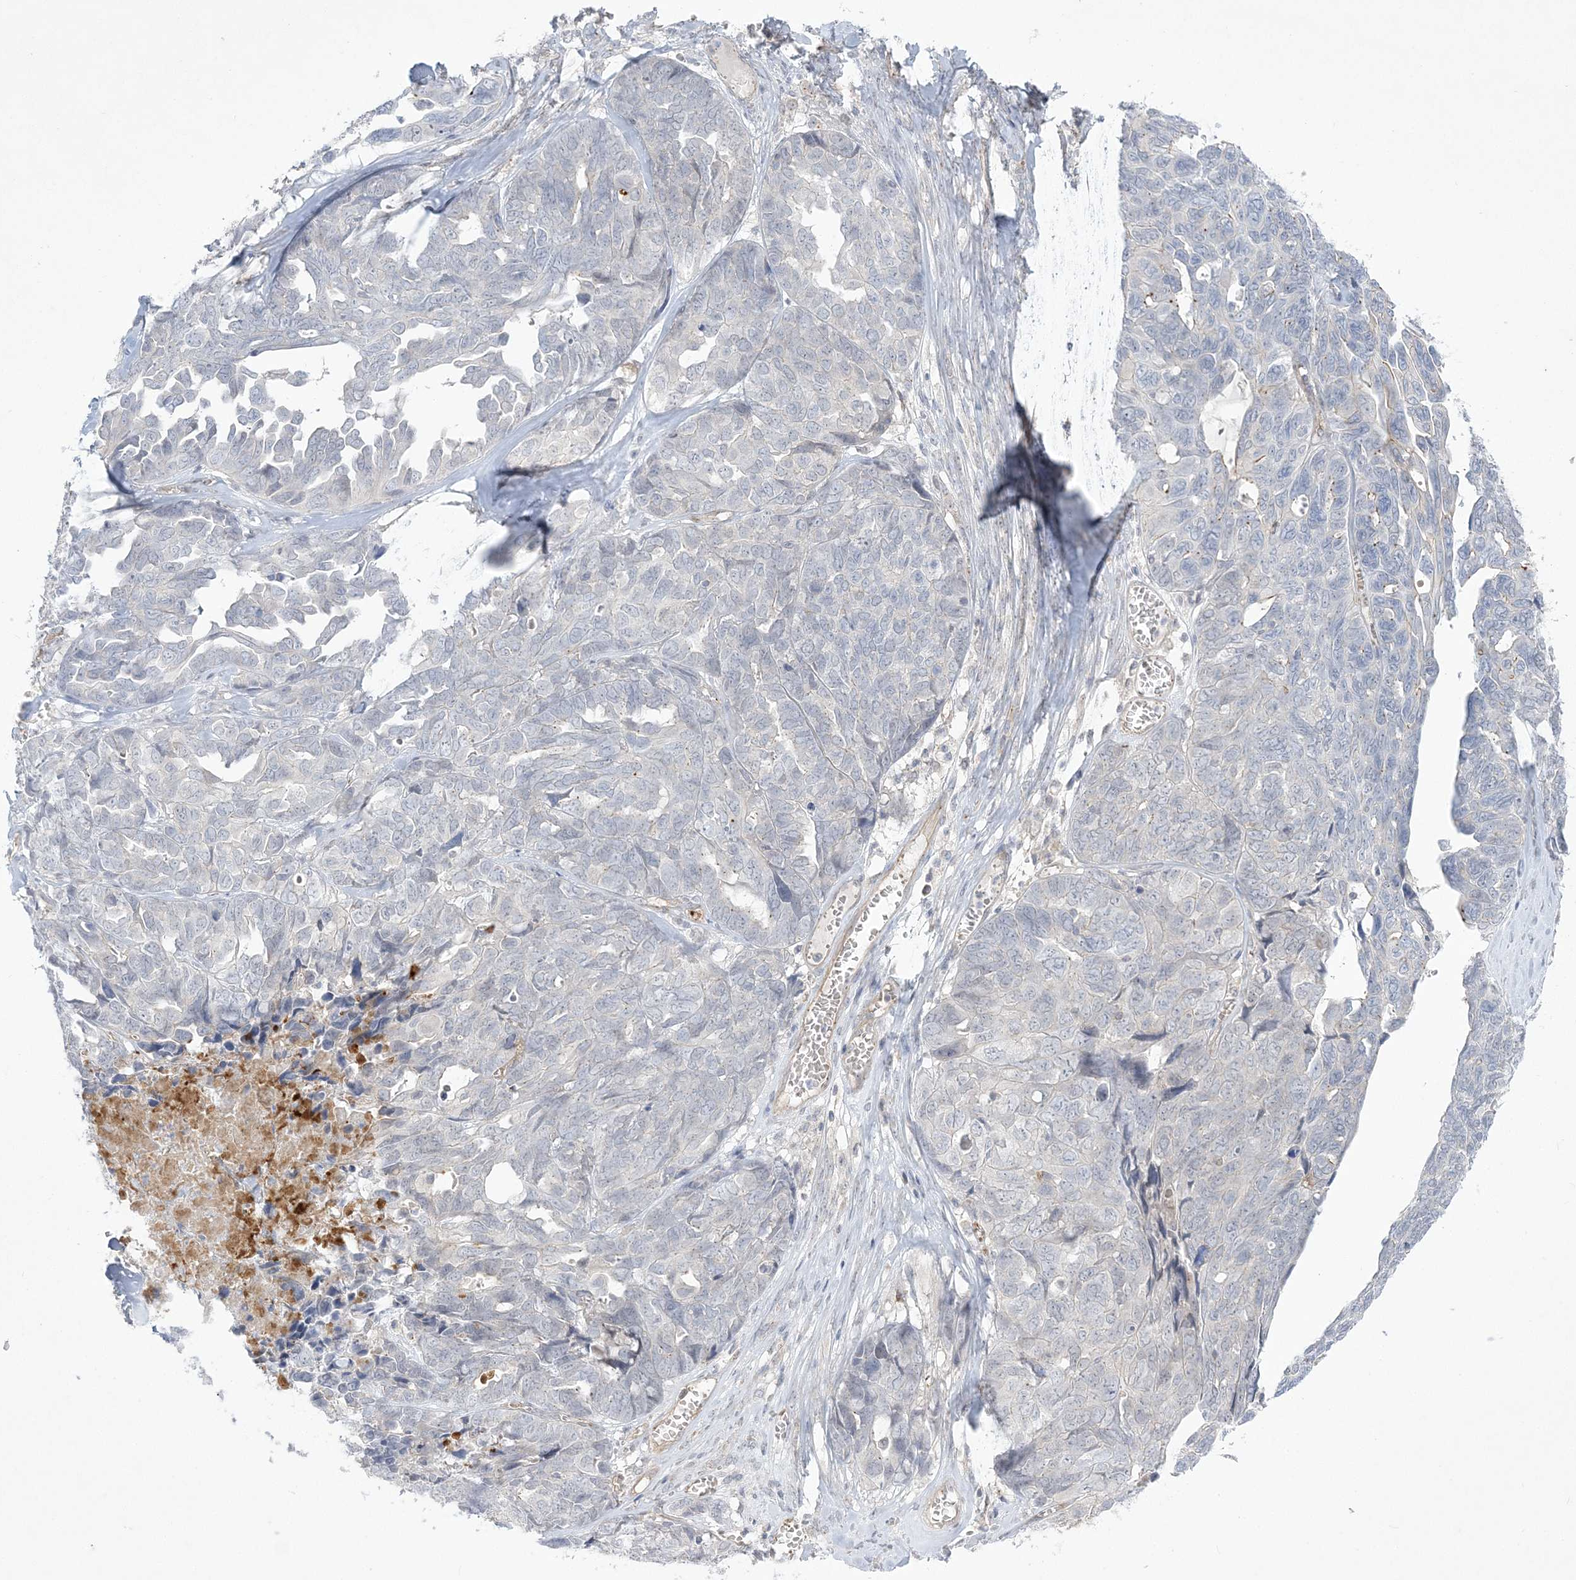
{"staining": {"intensity": "negative", "quantity": "none", "location": "none"}, "tissue": "ovarian cancer", "cell_type": "Tumor cells", "image_type": "cancer", "snomed": [{"axis": "morphology", "description": "Cystadenocarcinoma, serous, NOS"}, {"axis": "topography", "description": "Ovary"}], "caption": "Micrograph shows no significant protein positivity in tumor cells of ovarian cancer (serous cystadenocarcinoma).", "gene": "ADAMTS12", "patient": {"sex": "female", "age": 79}}